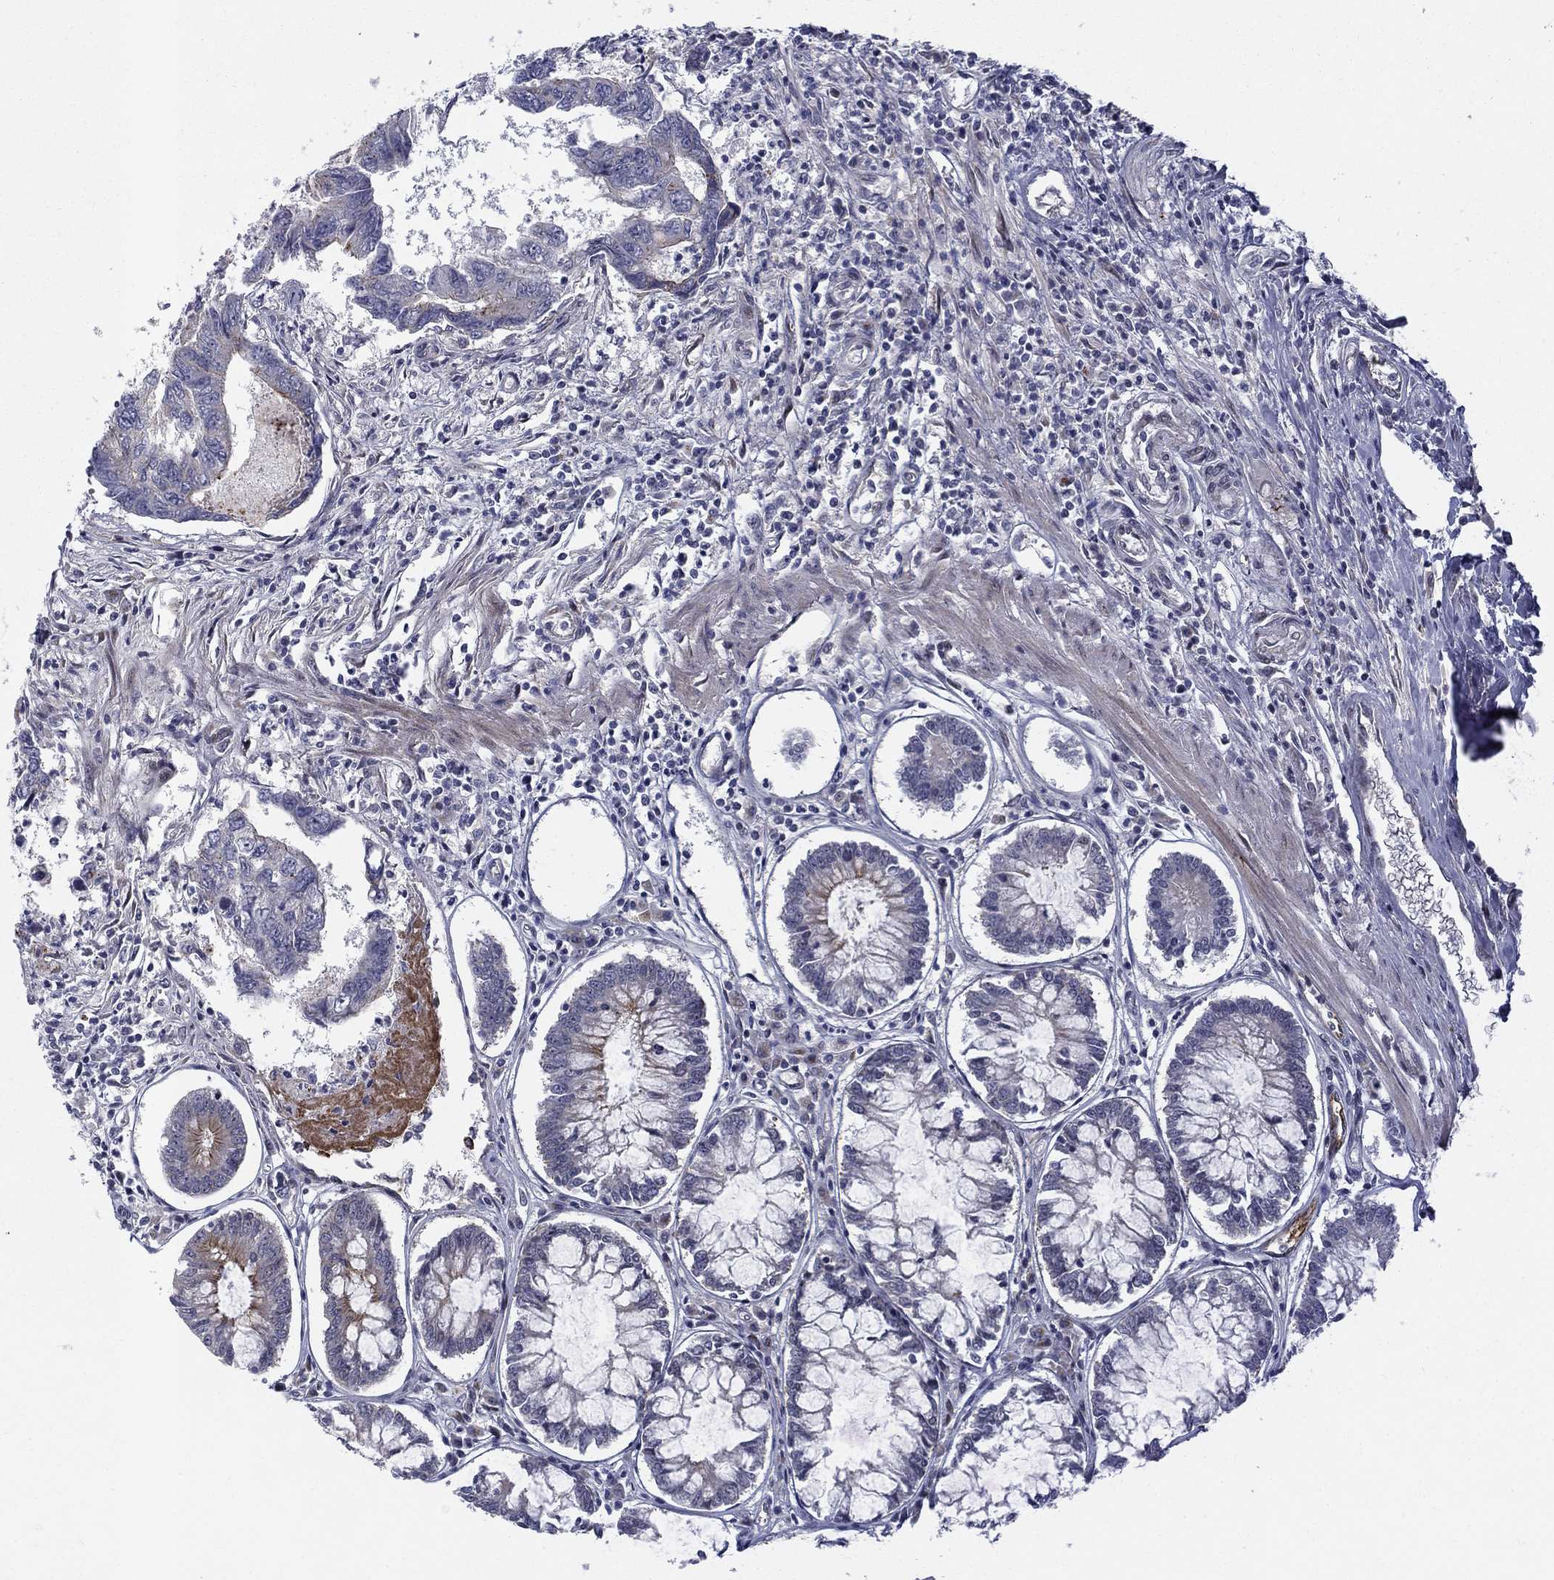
{"staining": {"intensity": "moderate", "quantity": "<25%", "location": "cytoplasmic/membranous"}, "tissue": "colorectal cancer", "cell_type": "Tumor cells", "image_type": "cancer", "snomed": [{"axis": "morphology", "description": "Adenocarcinoma, NOS"}, {"axis": "topography", "description": "Colon"}], "caption": "Immunohistochemistry staining of adenocarcinoma (colorectal), which displays low levels of moderate cytoplasmic/membranous positivity in about <25% of tumor cells indicating moderate cytoplasmic/membranous protein positivity. The staining was performed using DAB (brown) for protein detection and nuclei were counterstained in hematoxylin (blue).", "gene": "WDR19", "patient": {"sex": "female", "age": 65}}